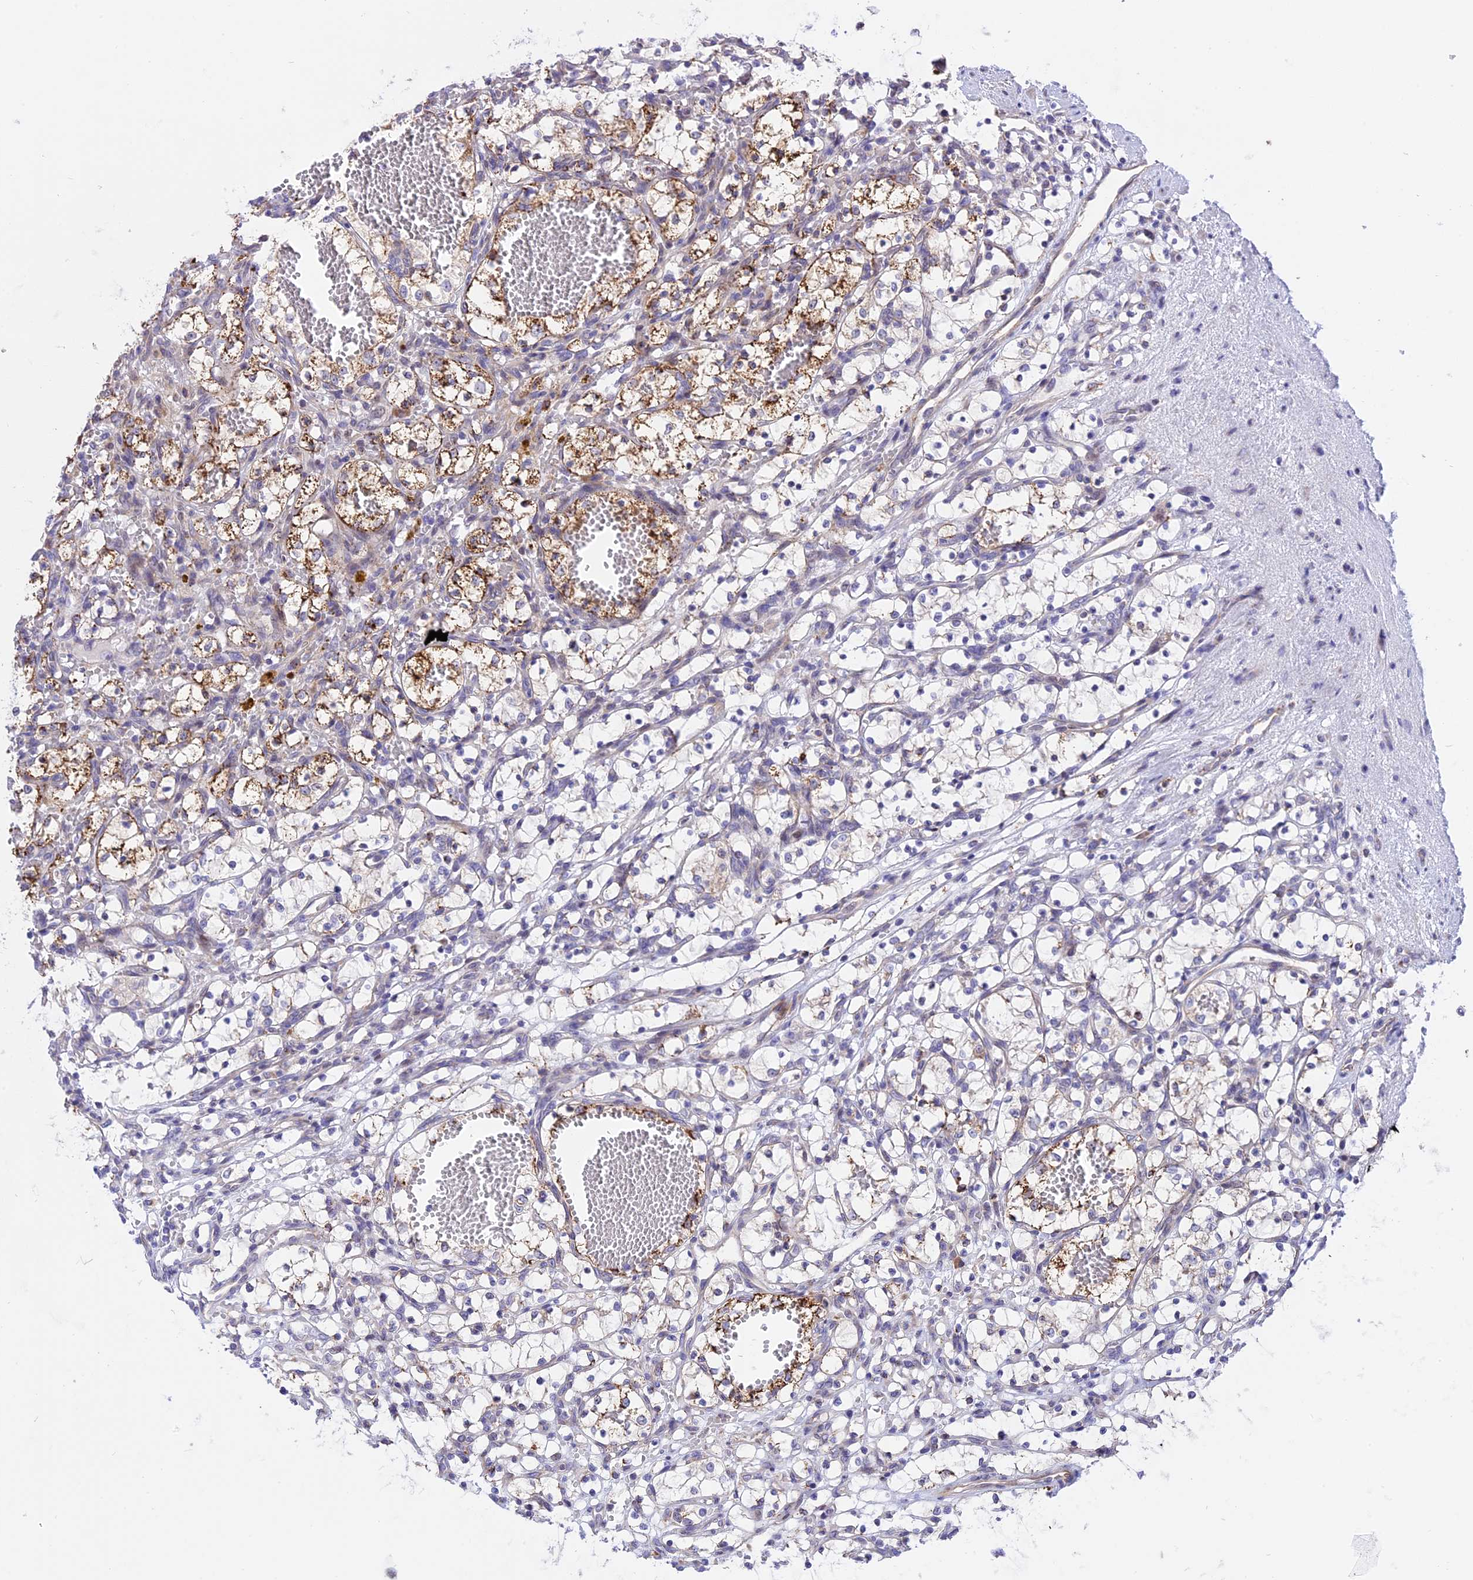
{"staining": {"intensity": "strong", "quantity": "<25%", "location": "cytoplasmic/membranous"}, "tissue": "renal cancer", "cell_type": "Tumor cells", "image_type": "cancer", "snomed": [{"axis": "morphology", "description": "Adenocarcinoma, NOS"}, {"axis": "topography", "description": "Kidney"}], "caption": "Immunohistochemistry (DAB) staining of human renal adenocarcinoma shows strong cytoplasmic/membranous protein positivity in about <25% of tumor cells.", "gene": "ARMCX6", "patient": {"sex": "female", "age": 69}}